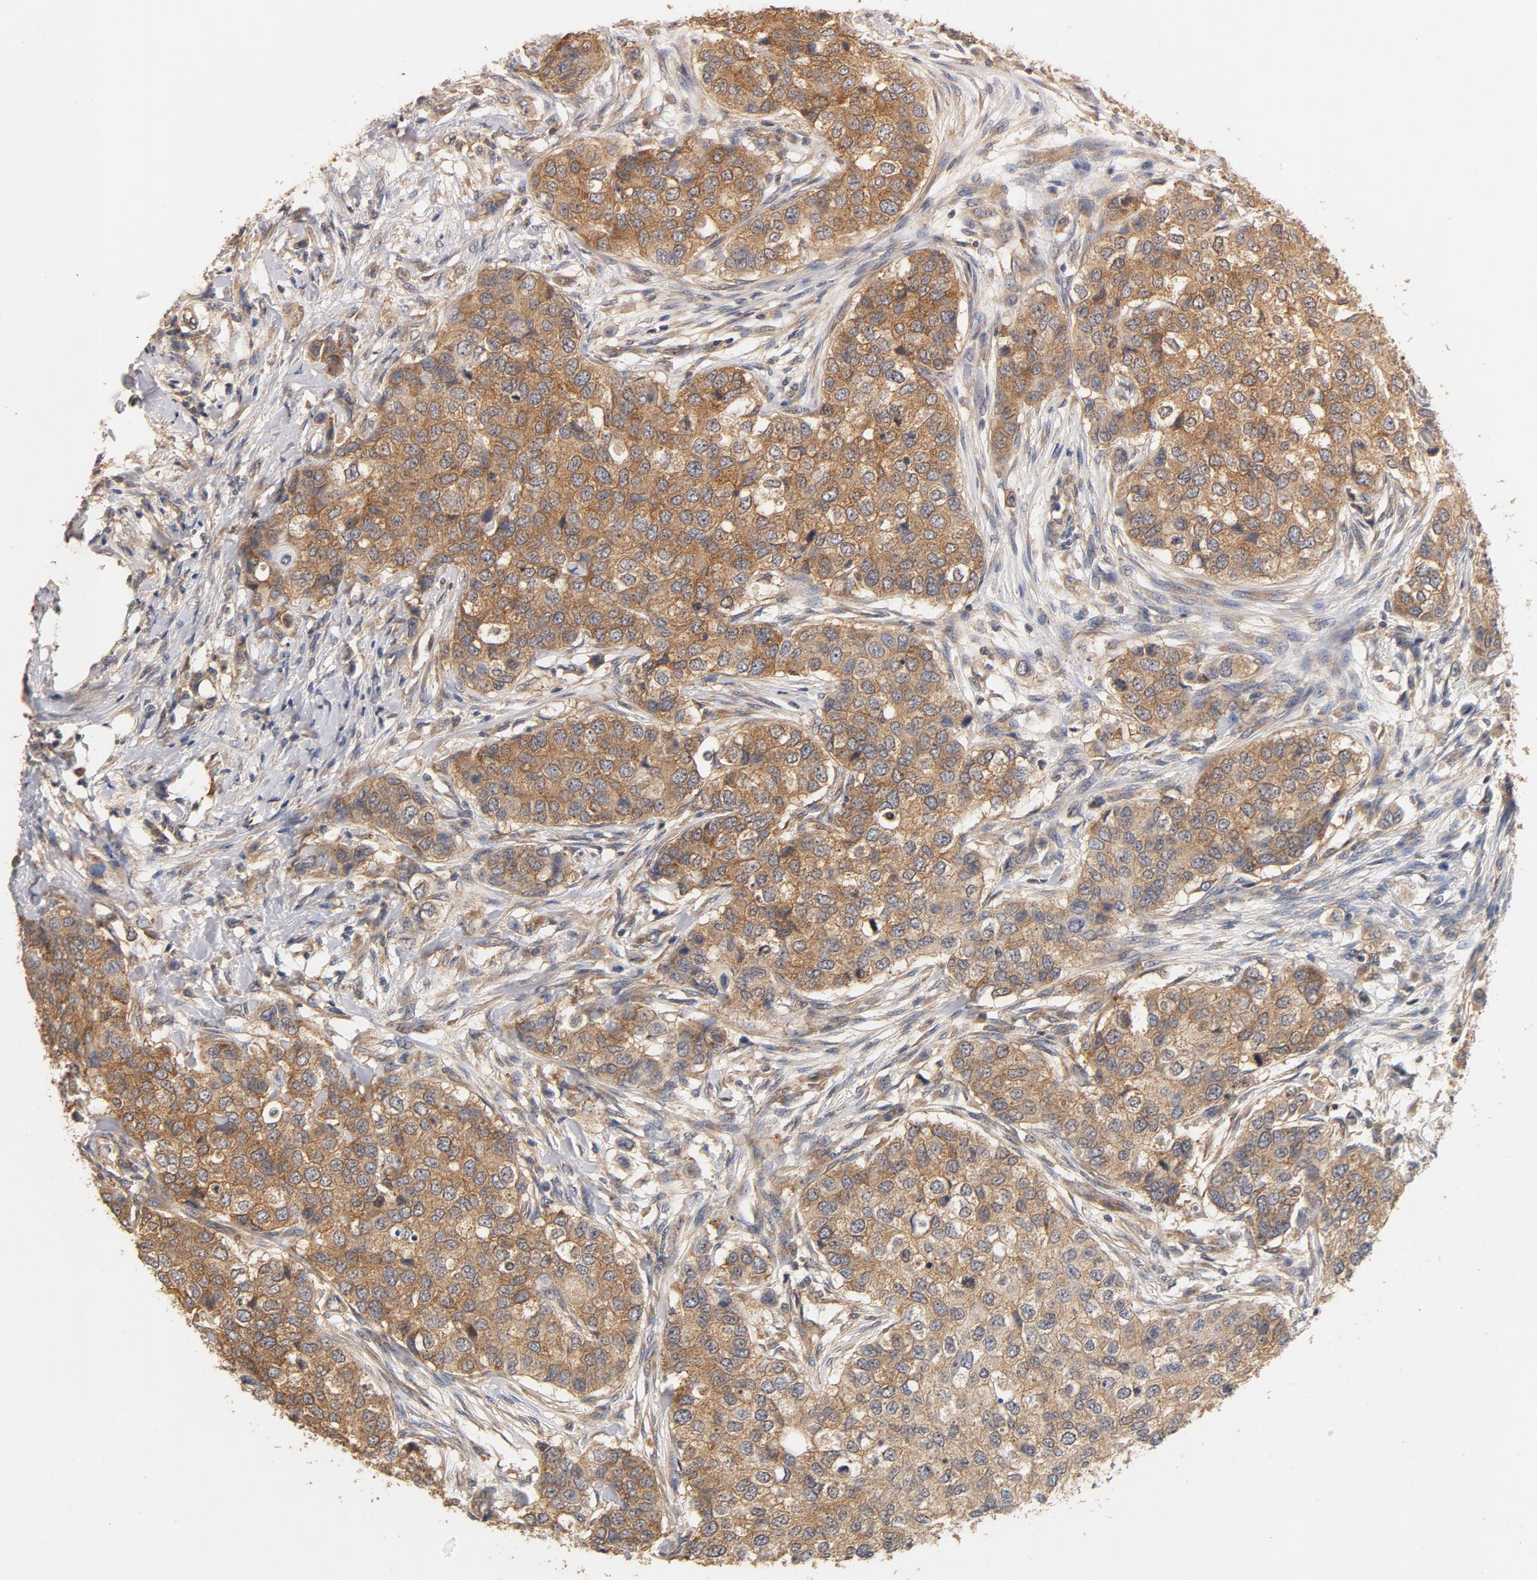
{"staining": {"intensity": "moderate", "quantity": ">75%", "location": "cytoplasmic/membranous"}, "tissue": "breast cancer", "cell_type": "Tumor cells", "image_type": "cancer", "snomed": [{"axis": "morphology", "description": "Normal tissue, NOS"}, {"axis": "morphology", "description": "Duct carcinoma"}, {"axis": "topography", "description": "Breast"}], "caption": "An image of breast invasive ductal carcinoma stained for a protein demonstrates moderate cytoplasmic/membranous brown staining in tumor cells. (Brightfield microscopy of DAB IHC at high magnification).", "gene": "DDX6", "patient": {"sex": "female", "age": 49}}